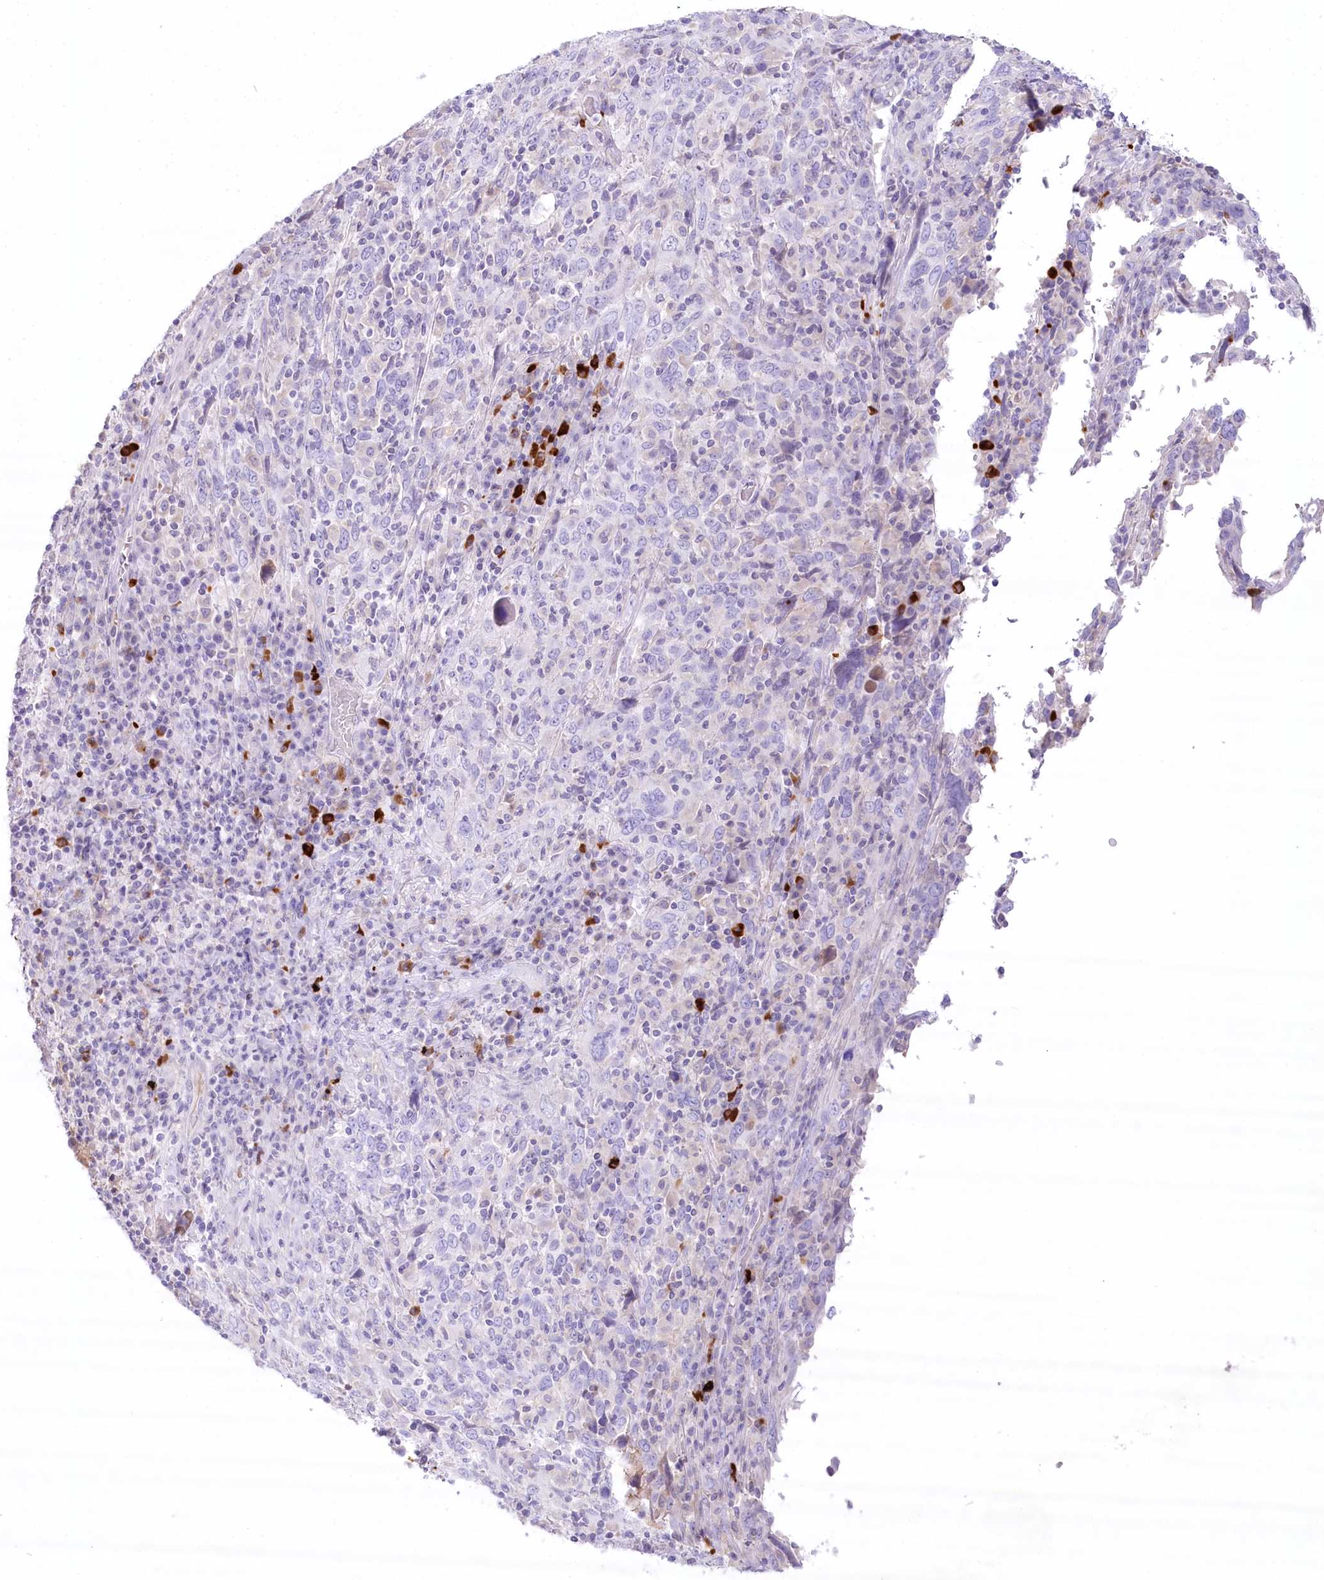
{"staining": {"intensity": "negative", "quantity": "none", "location": "none"}, "tissue": "cervical cancer", "cell_type": "Tumor cells", "image_type": "cancer", "snomed": [{"axis": "morphology", "description": "Squamous cell carcinoma, NOS"}, {"axis": "topography", "description": "Cervix"}], "caption": "Immunohistochemistry image of human cervical cancer (squamous cell carcinoma) stained for a protein (brown), which exhibits no staining in tumor cells.", "gene": "MYOZ1", "patient": {"sex": "female", "age": 46}}